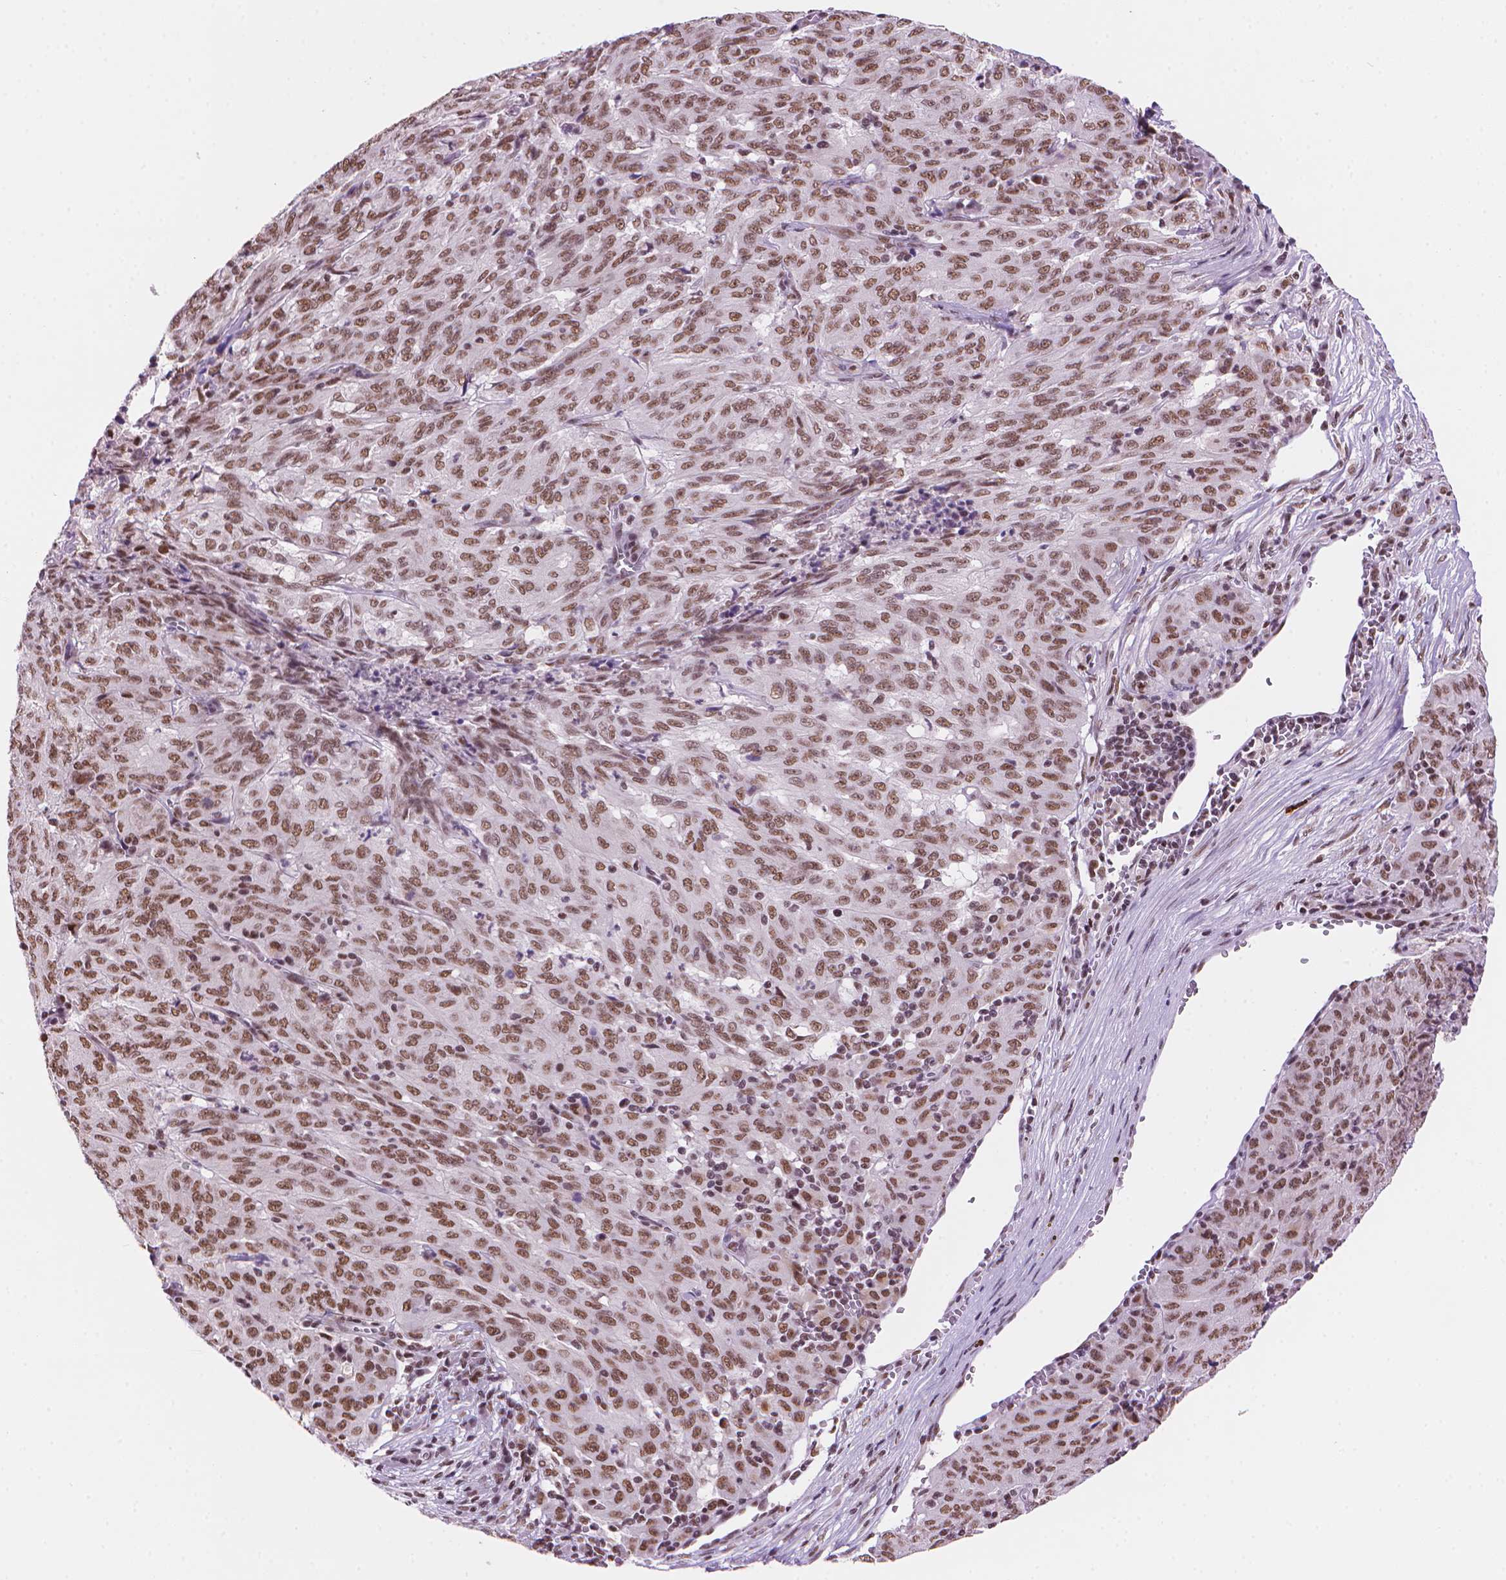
{"staining": {"intensity": "moderate", "quantity": ">75%", "location": "nuclear"}, "tissue": "pancreatic cancer", "cell_type": "Tumor cells", "image_type": "cancer", "snomed": [{"axis": "morphology", "description": "Adenocarcinoma, NOS"}, {"axis": "topography", "description": "Pancreas"}], "caption": "Moderate nuclear staining is present in approximately >75% of tumor cells in pancreatic cancer (adenocarcinoma).", "gene": "RPA4", "patient": {"sex": "male", "age": 63}}